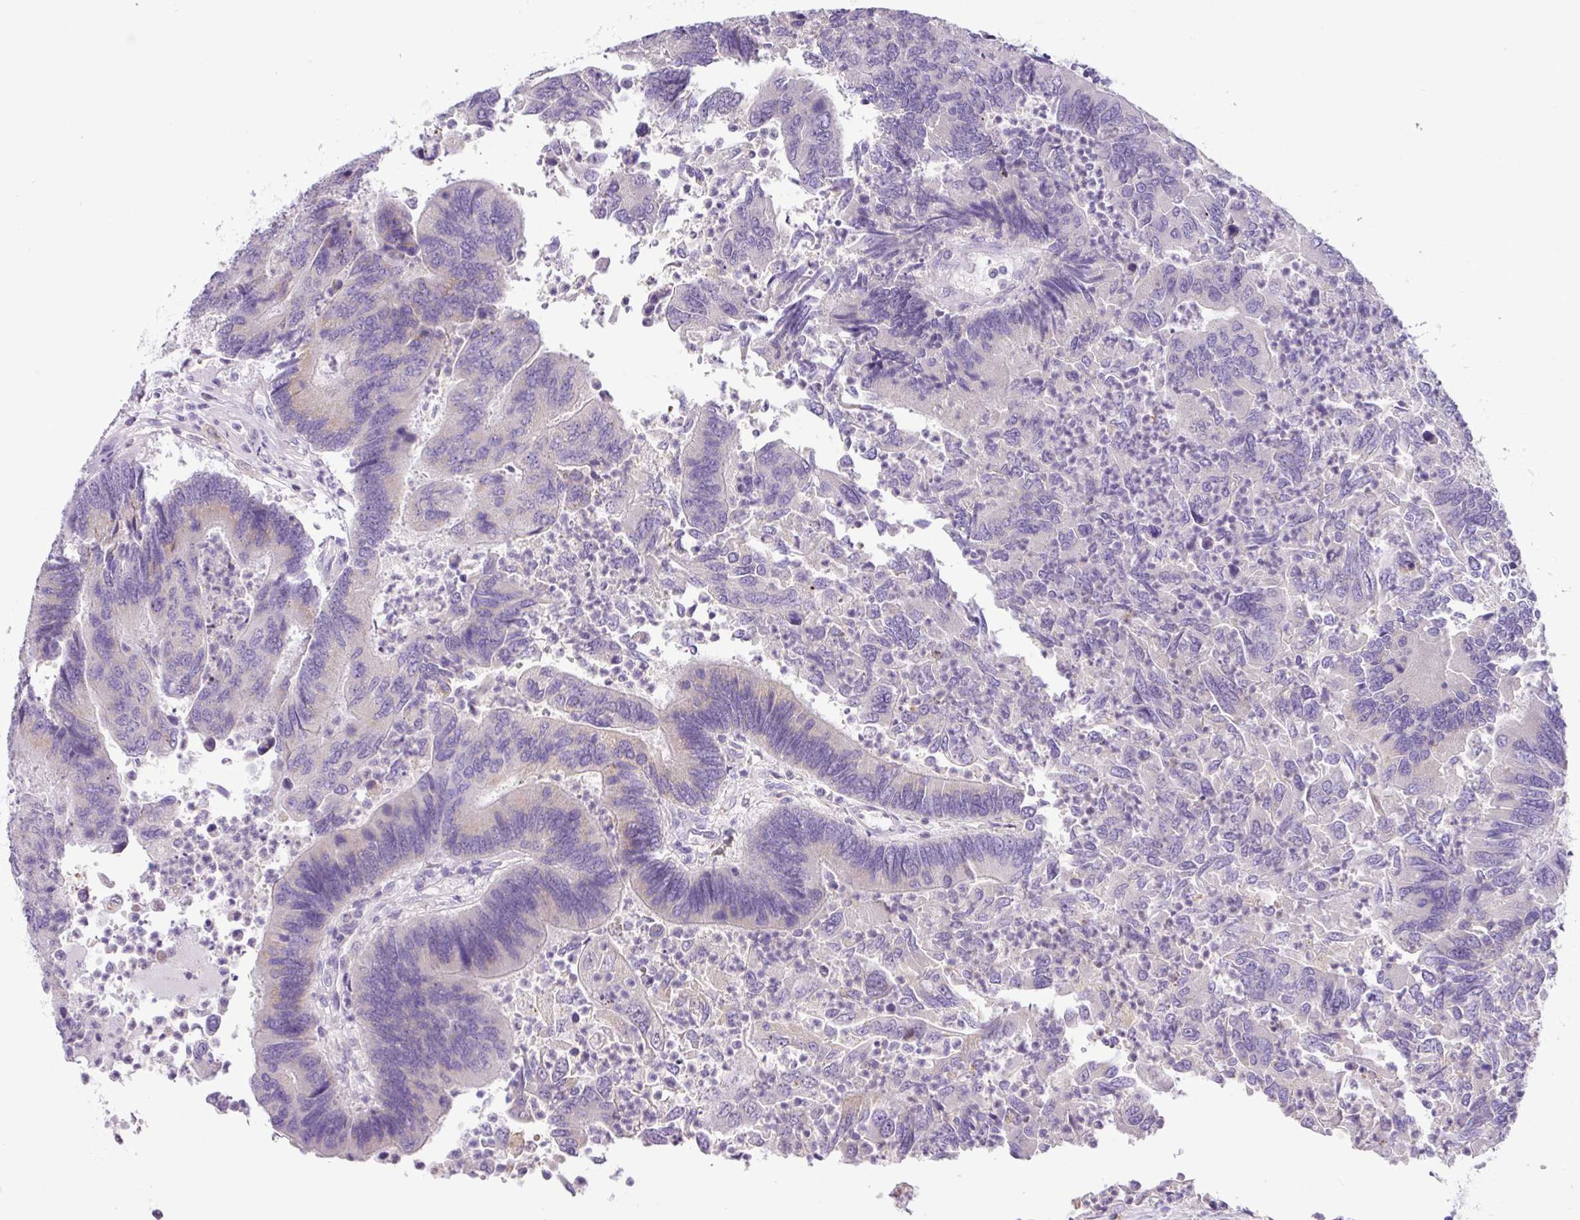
{"staining": {"intensity": "negative", "quantity": "none", "location": "none"}, "tissue": "colorectal cancer", "cell_type": "Tumor cells", "image_type": "cancer", "snomed": [{"axis": "morphology", "description": "Adenocarcinoma, NOS"}, {"axis": "topography", "description": "Colon"}], "caption": "This micrograph is of adenocarcinoma (colorectal) stained with IHC to label a protein in brown with the nuclei are counter-stained blue. There is no staining in tumor cells.", "gene": "HMCN2", "patient": {"sex": "female", "age": 67}}